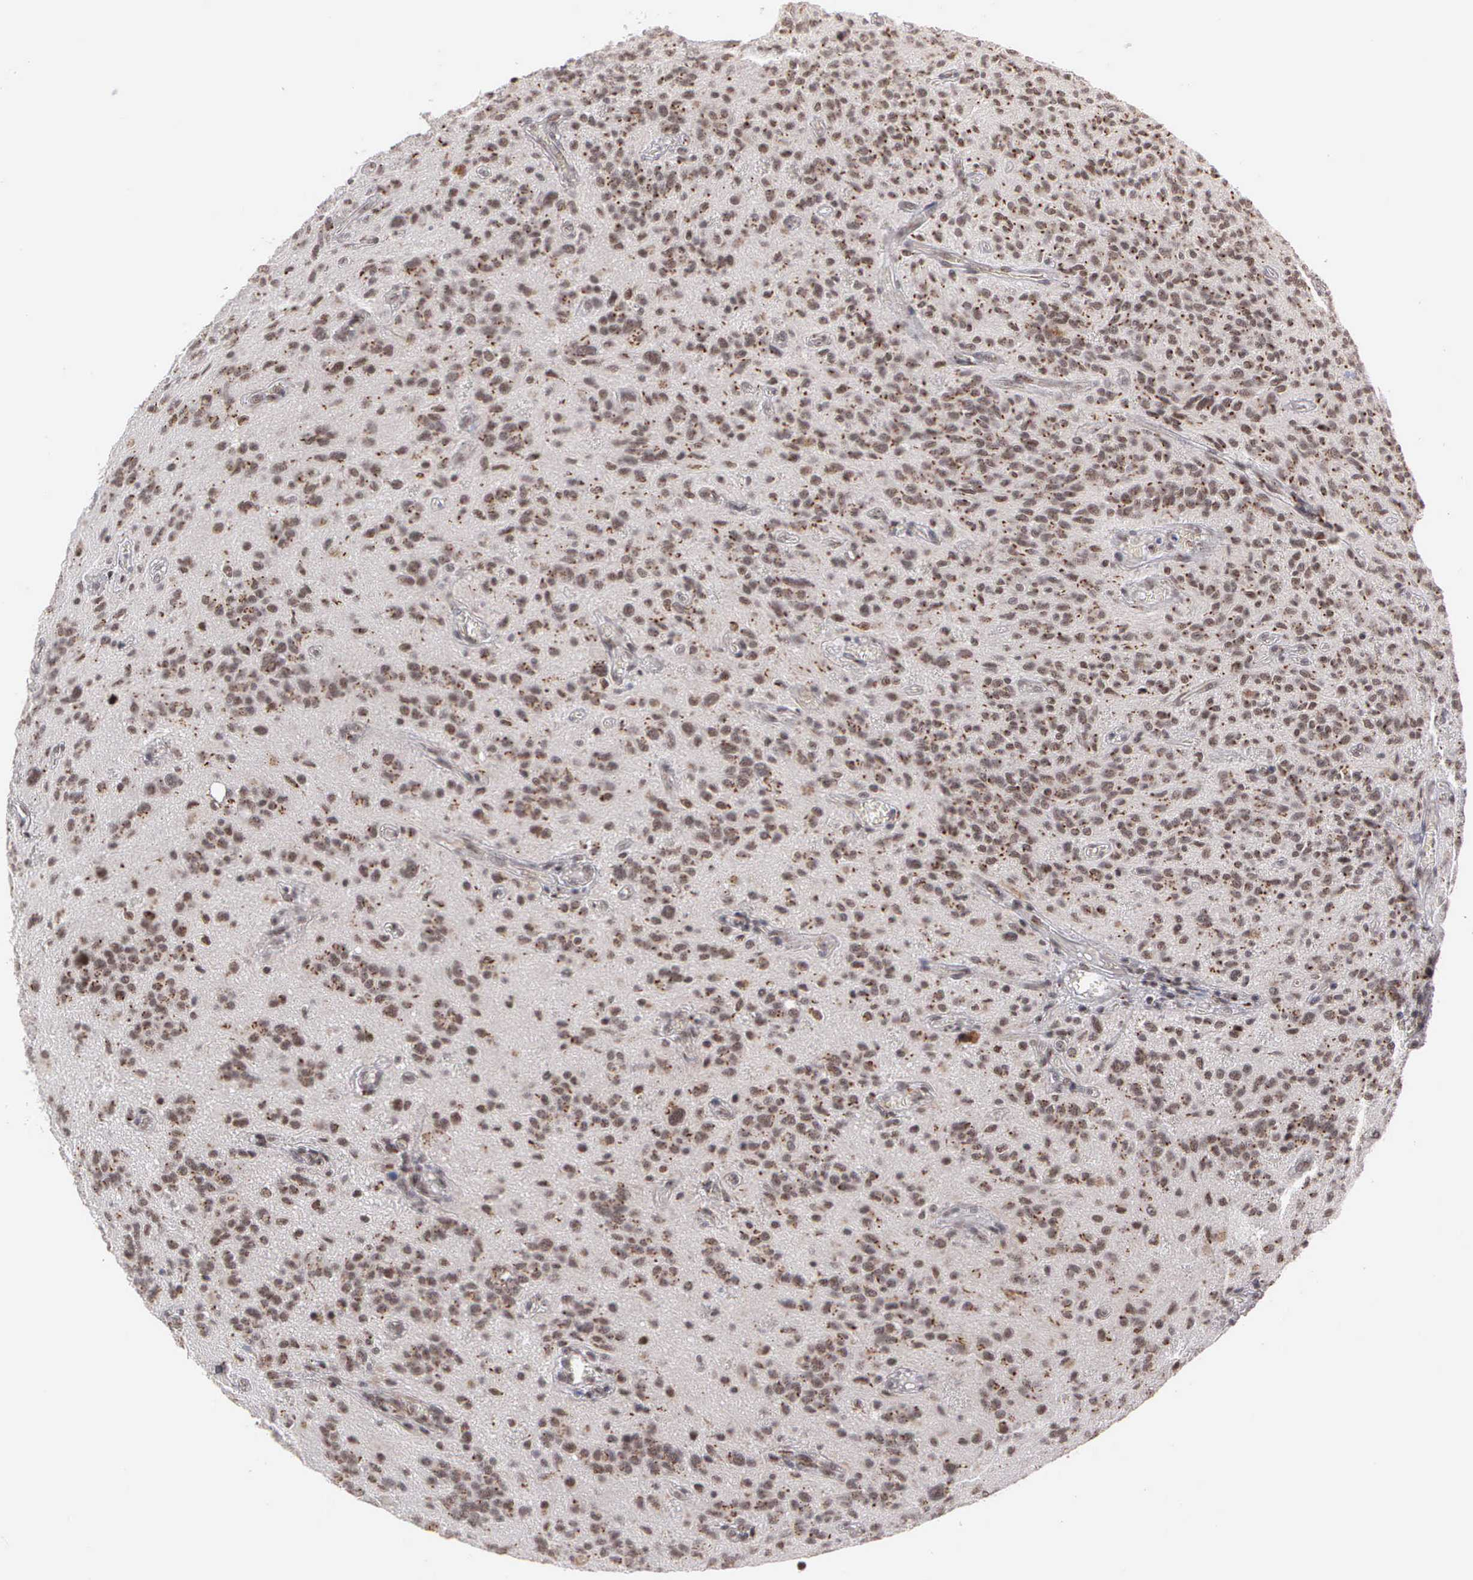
{"staining": {"intensity": "moderate", "quantity": ">75%", "location": "cytoplasmic/membranous,nuclear"}, "tissue": "glioma", "cell_type": "Tumor cells", "image_type": "cancer", "snomed": [{"axis": "morphology", "description": "Glioma, malignant, Low grade"}, {"axis": "topography", "description": "Brain"}], "caption": "Immunohistochemical staining of malignant glioma (low-grade) reveals medium levels of moderate cytoplasmic/membranous and nuclear protein staining in about >75% of tumor cells.", "gene": "GTF2A1", "patient": {"sex": "female", "age": 15}}